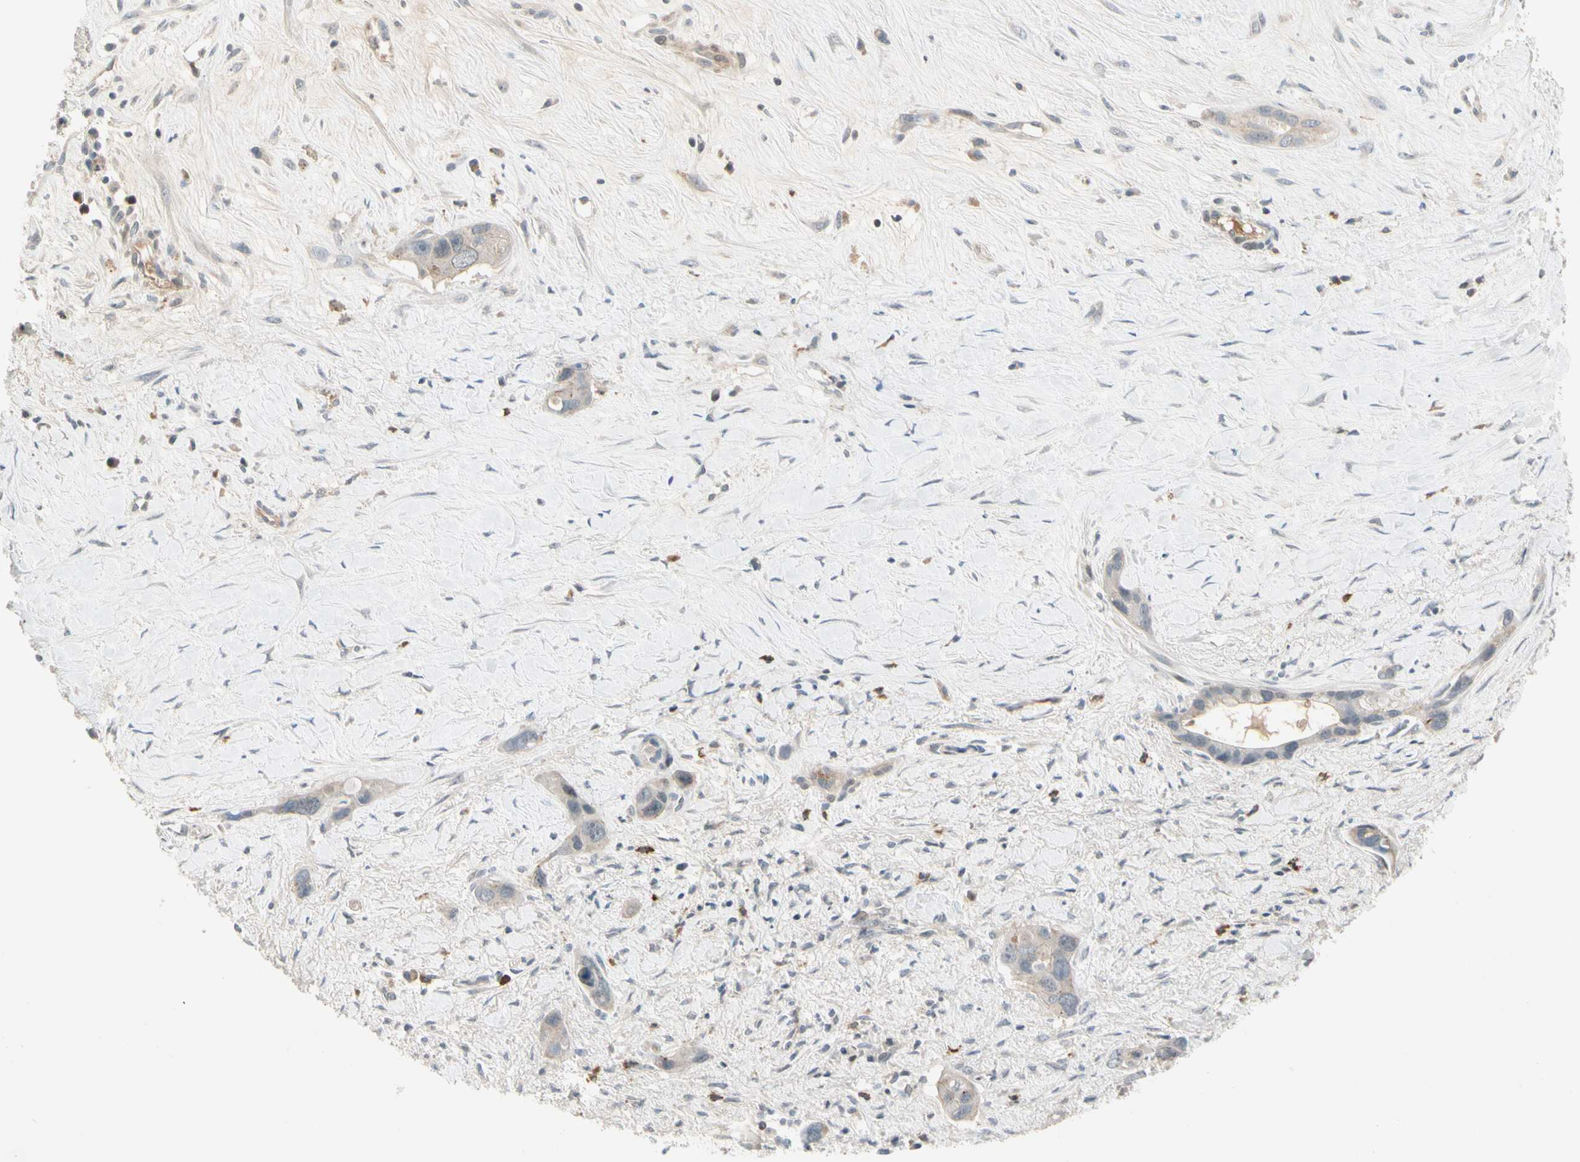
{"staining": {"intensity": "weak", "quantity": "<25%", "location": "cytoplasmic/membranous"}, "tissue": "liver cancer", "cell_type": "Tumor cells", "image_type": "cancer", "snomed": [{"axis": "morphology", "description": "Cholangiocarcinoma"}, {"axis": "topography", "description": "Liver"}], "caption": "A photomicrograph of liver cholangiocarcinoma stained for a protein demonstrates no brown staining in tumor cells.", "gene": "ICAM5", "patient": {"sex": "female", "age": 65}}